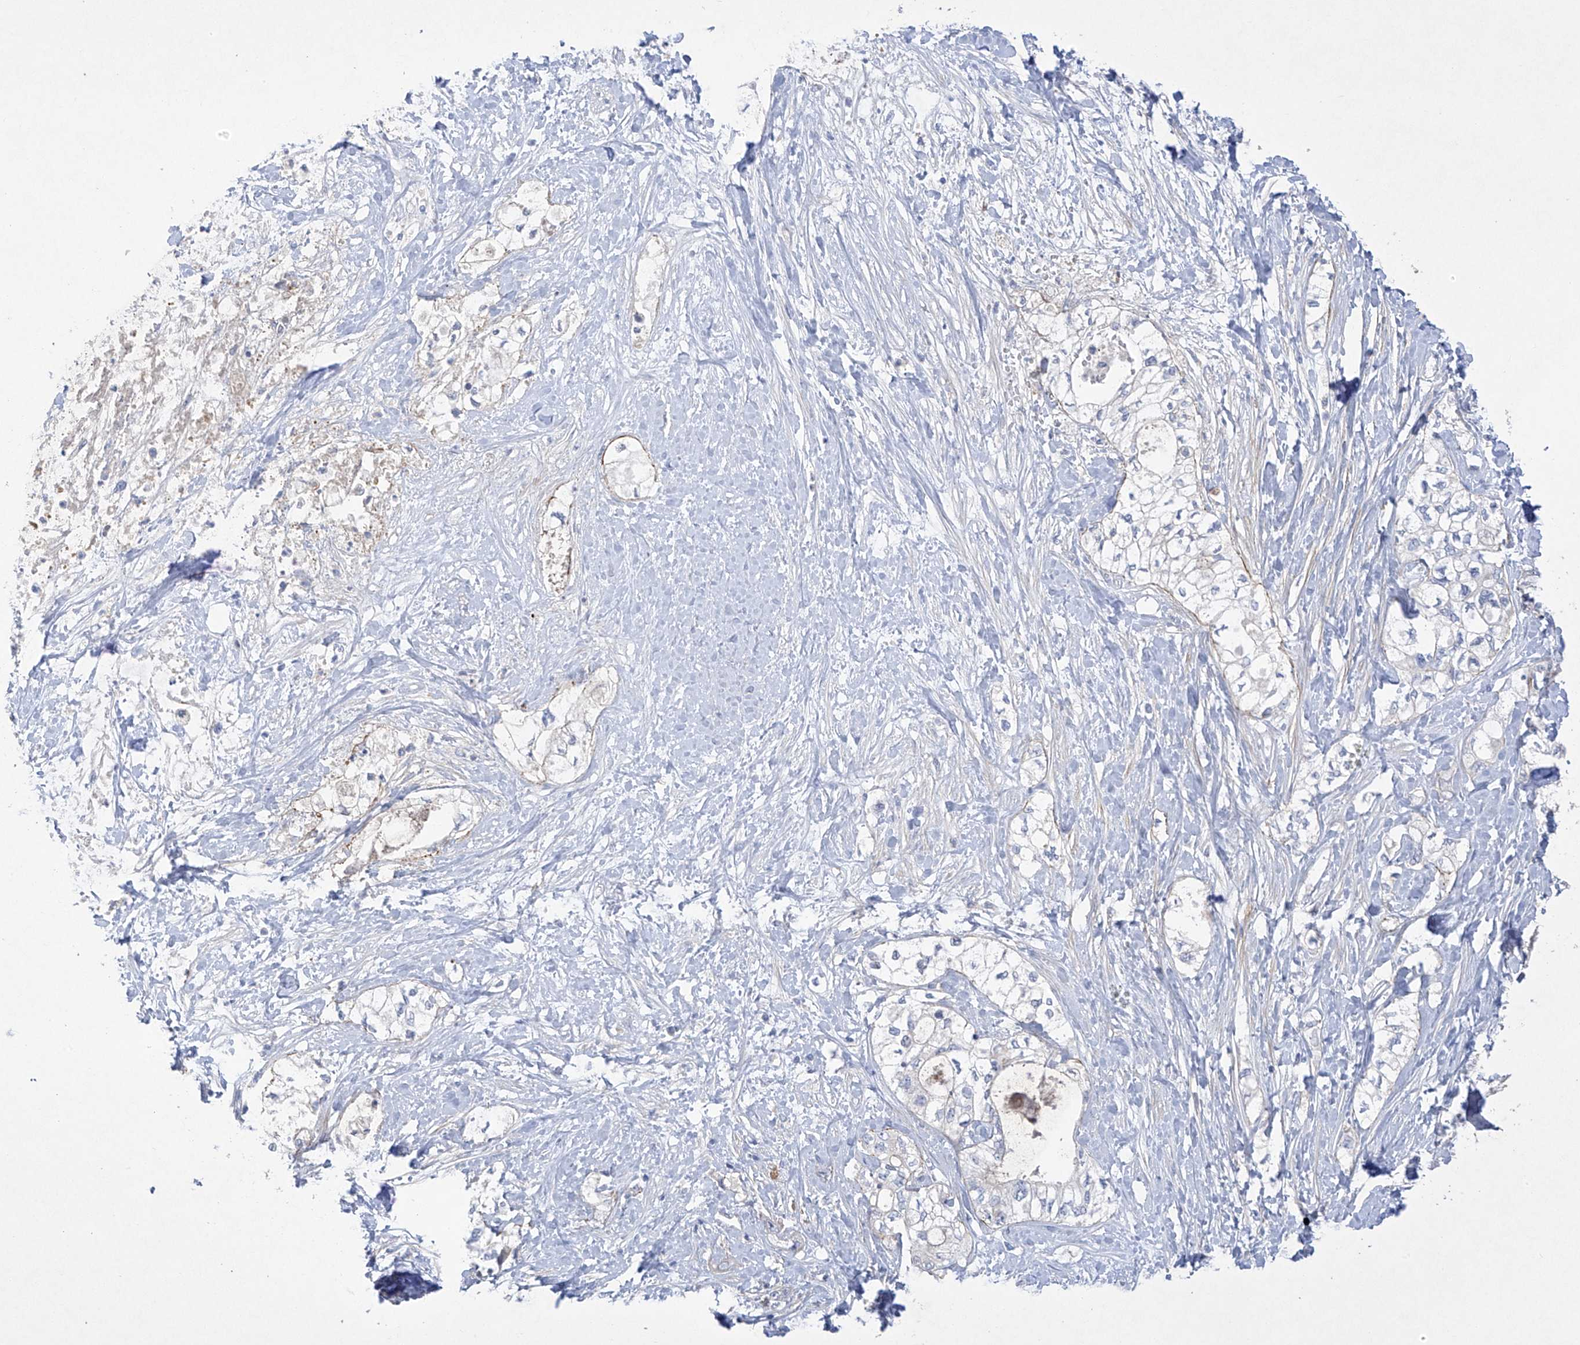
{"staining": {"intensity": "negative", "quantity": "none", "location": "none"}, "tissue": "pancreatic cancer", "cell_type": "Tumor cells", "image_type": "cancer", "snomed": [{"axis": "morphology", "description": "Adenocarcinoma, NOS"}, {"axis": "topography", "description": "Pancreas"}], "caption": "This is an immunohistochemistry (IHC) photomicrograph of human pancreatic cancer. There is no positivity in tumor cells.", "gene": "PRSS12", "patient": {"sex": "male", "age": 70}}